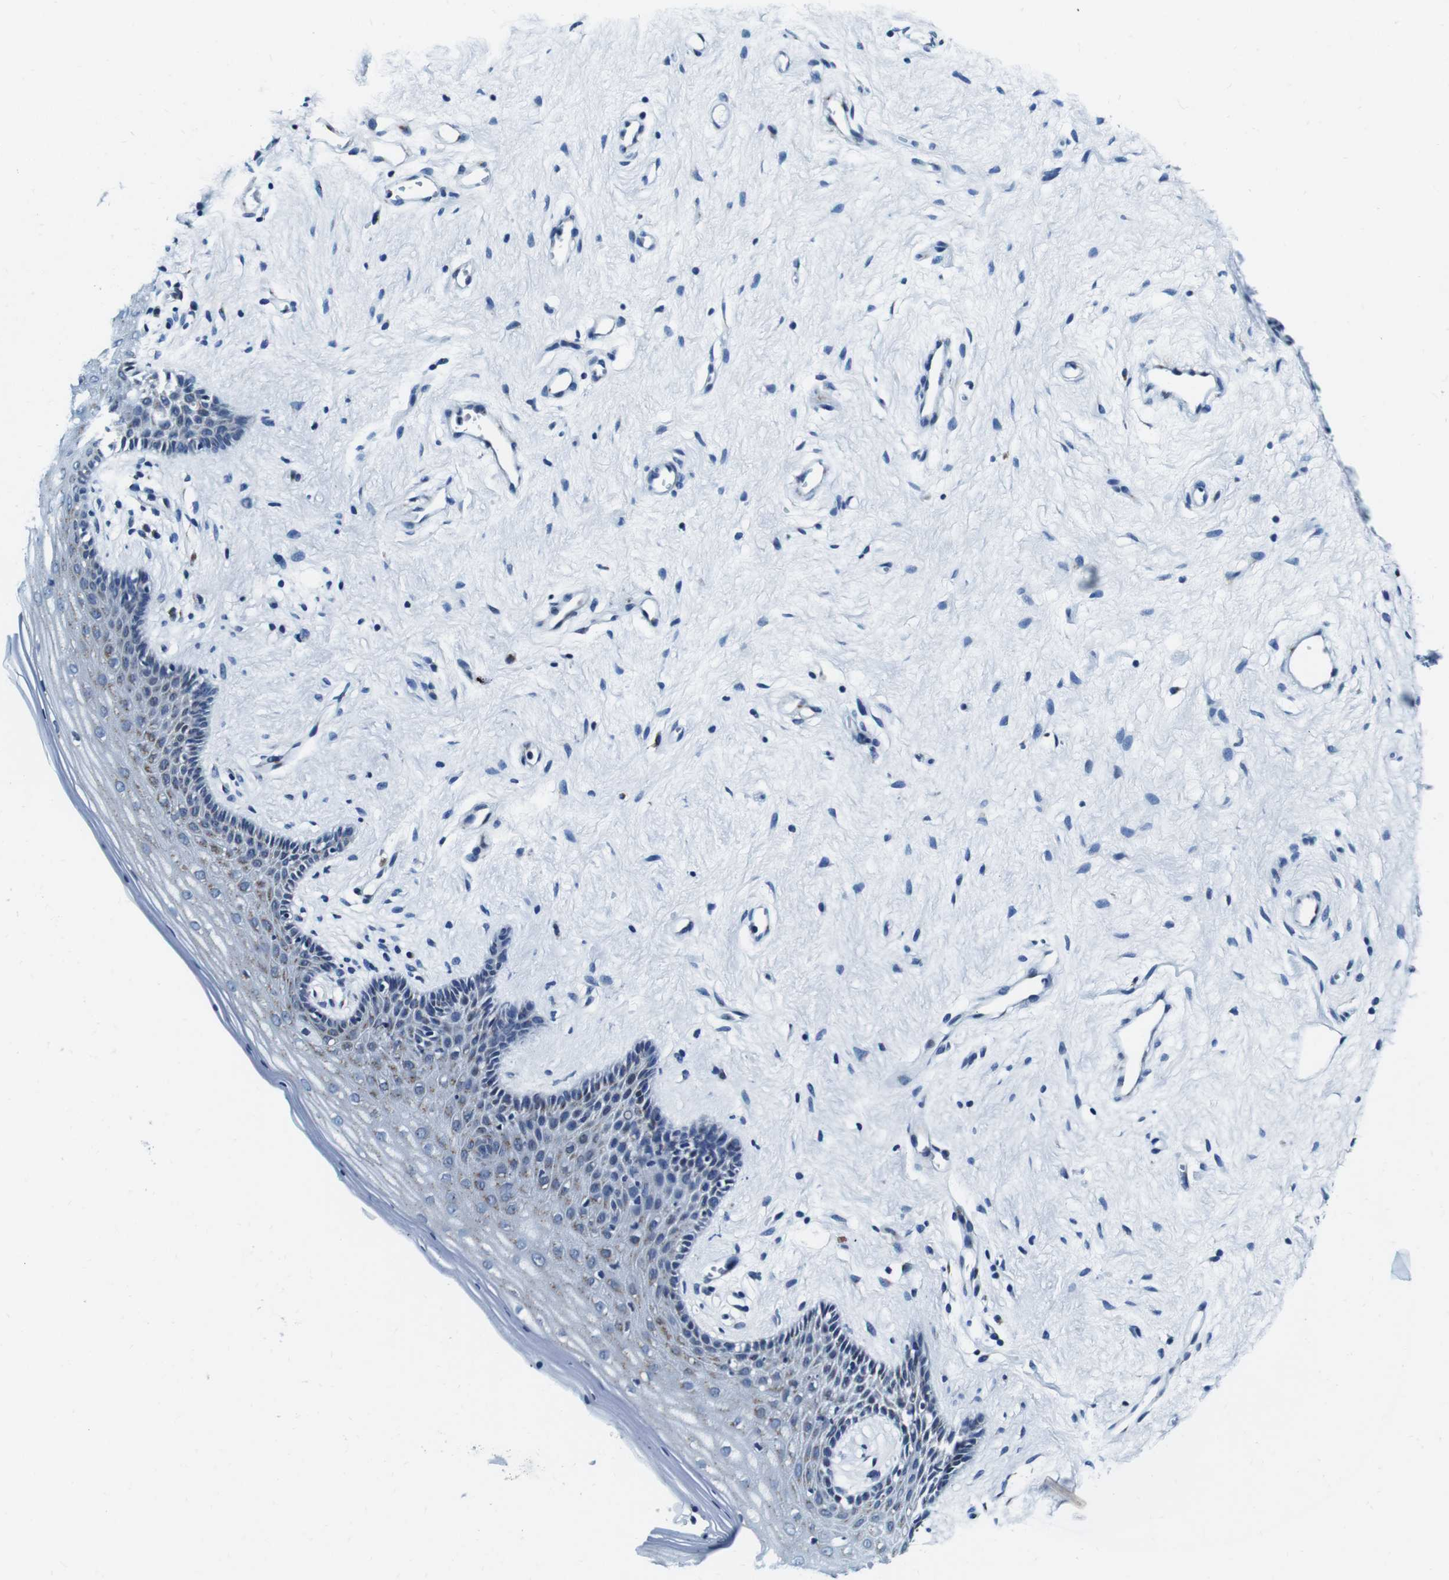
{"staining": {"intensity": "moderate", "quantity": "<25%", "location": "cytoplasmic/membranous"}, "tissue": "vagina", "cell_type": "Squamous epithelial cells", "image_type": "normal", "snomed": [{"axis": "morphology", "description": "Normal tissue, NOS"}, {"axis": "topography", "description": "Vagina"}], "caption": "Immunohistochemistry (IHC) (DAB (3,3'-diaminobenzidine)) staining of normal vagina exhibits moderate cytoplasmic/membranous protein positivity in approximately <25% of squamous epithelial cells.", "gene": "FAR2", "patient": {"sex": "female", "age": 44}}